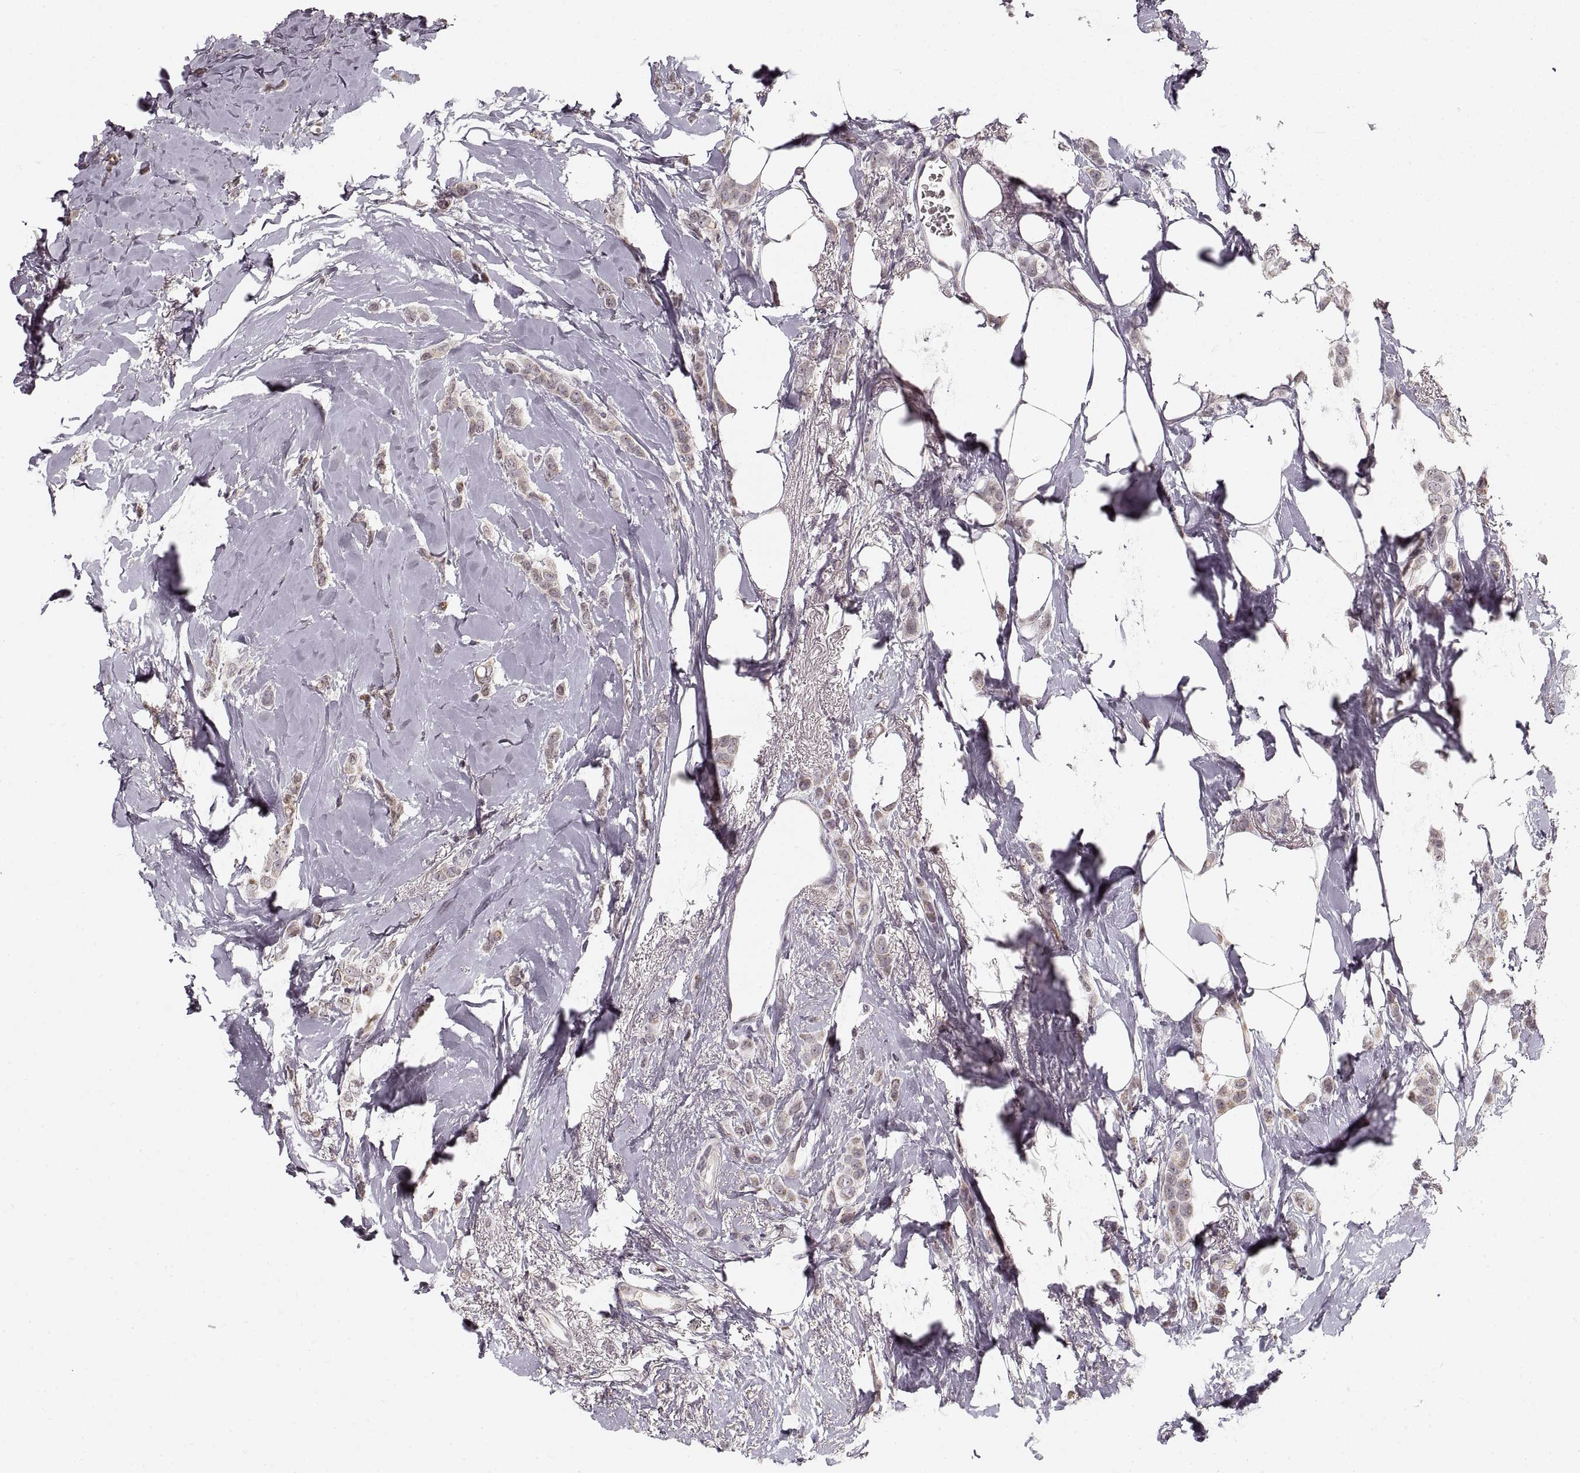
{"staining": {"intensity": "negative", "quantity": "none", "location": "none"}, "tissue": "breast cancer", "cell_type": "Tumor cells", "image_type": "cancer", "snomed": [{"axis": "morphology", "description": "Lobular carcinoma"}, {"axis": "topography", "description": "Breast"}], "caption": "Immunohistochemistry (IHC) of breast lobular carcinoma reveals no expression in tumor cells.", "gene": "ASIC3", "patient": {"sex": "female", "age": 66}}